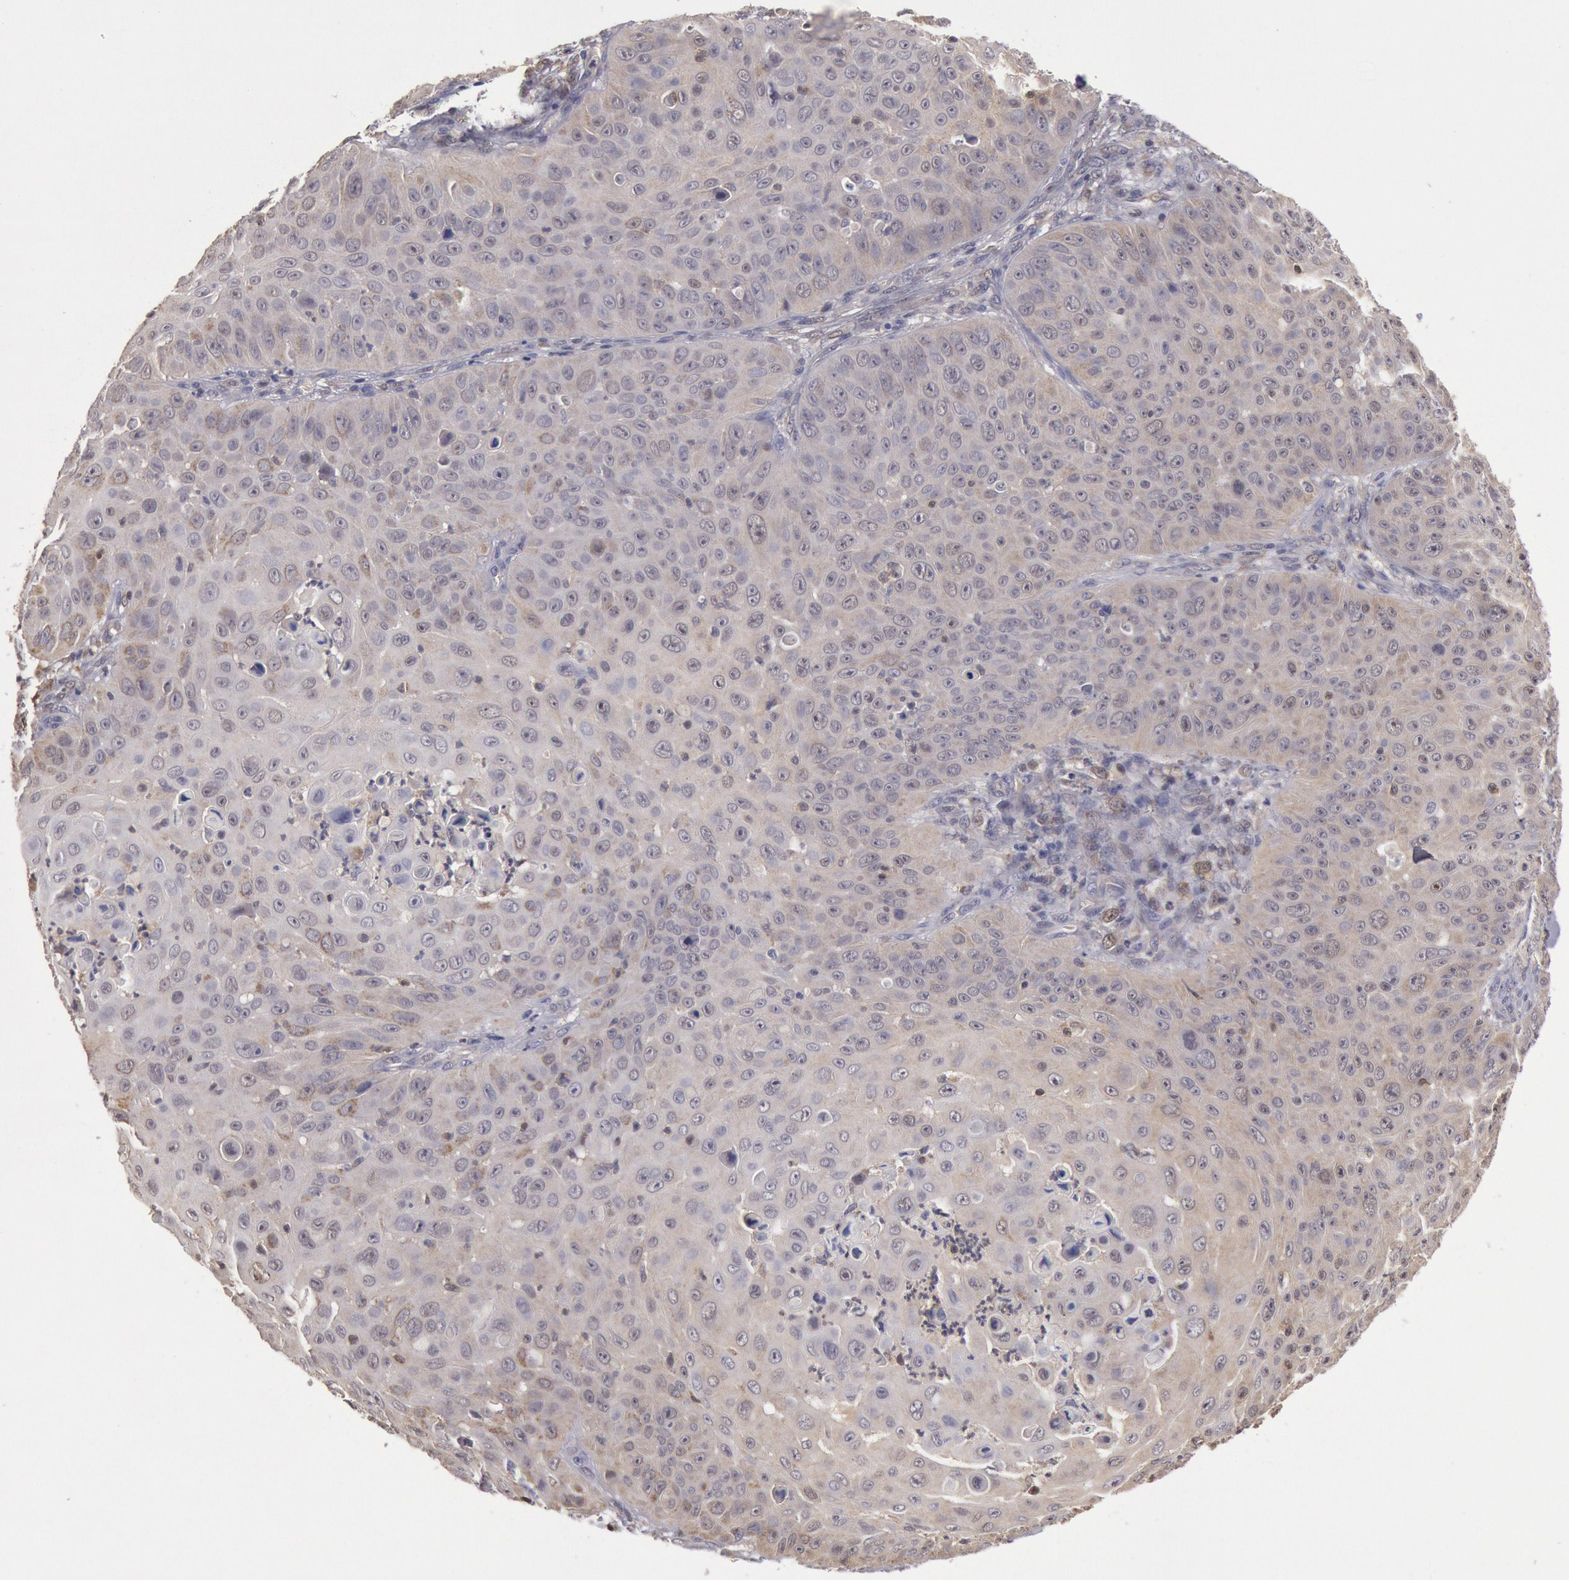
{"staining": {"intensity": "weak", "quantity": ">75%", "location": "cytoplasmic/membranous"}, "tissue": "skin cancer", "cell_type": "Tumor cells", "image_type": "cancer", "snomed": [{"axis": "morphology", "description": "Squamous cell carcinoma, NOS"}, {"axis": "topography", "description": "Skin"}], "caption": "Protein positivity by IHC demonstrates weak cytoplasmic/membranous positivity in approximately >75% of tumor cells in skin squamous cell carcinoma. The protein of interest is shown in brown color, while the nuclei are stained blue.", "gene": "MPST", "patient": {"sex": "male", "age": 82}}